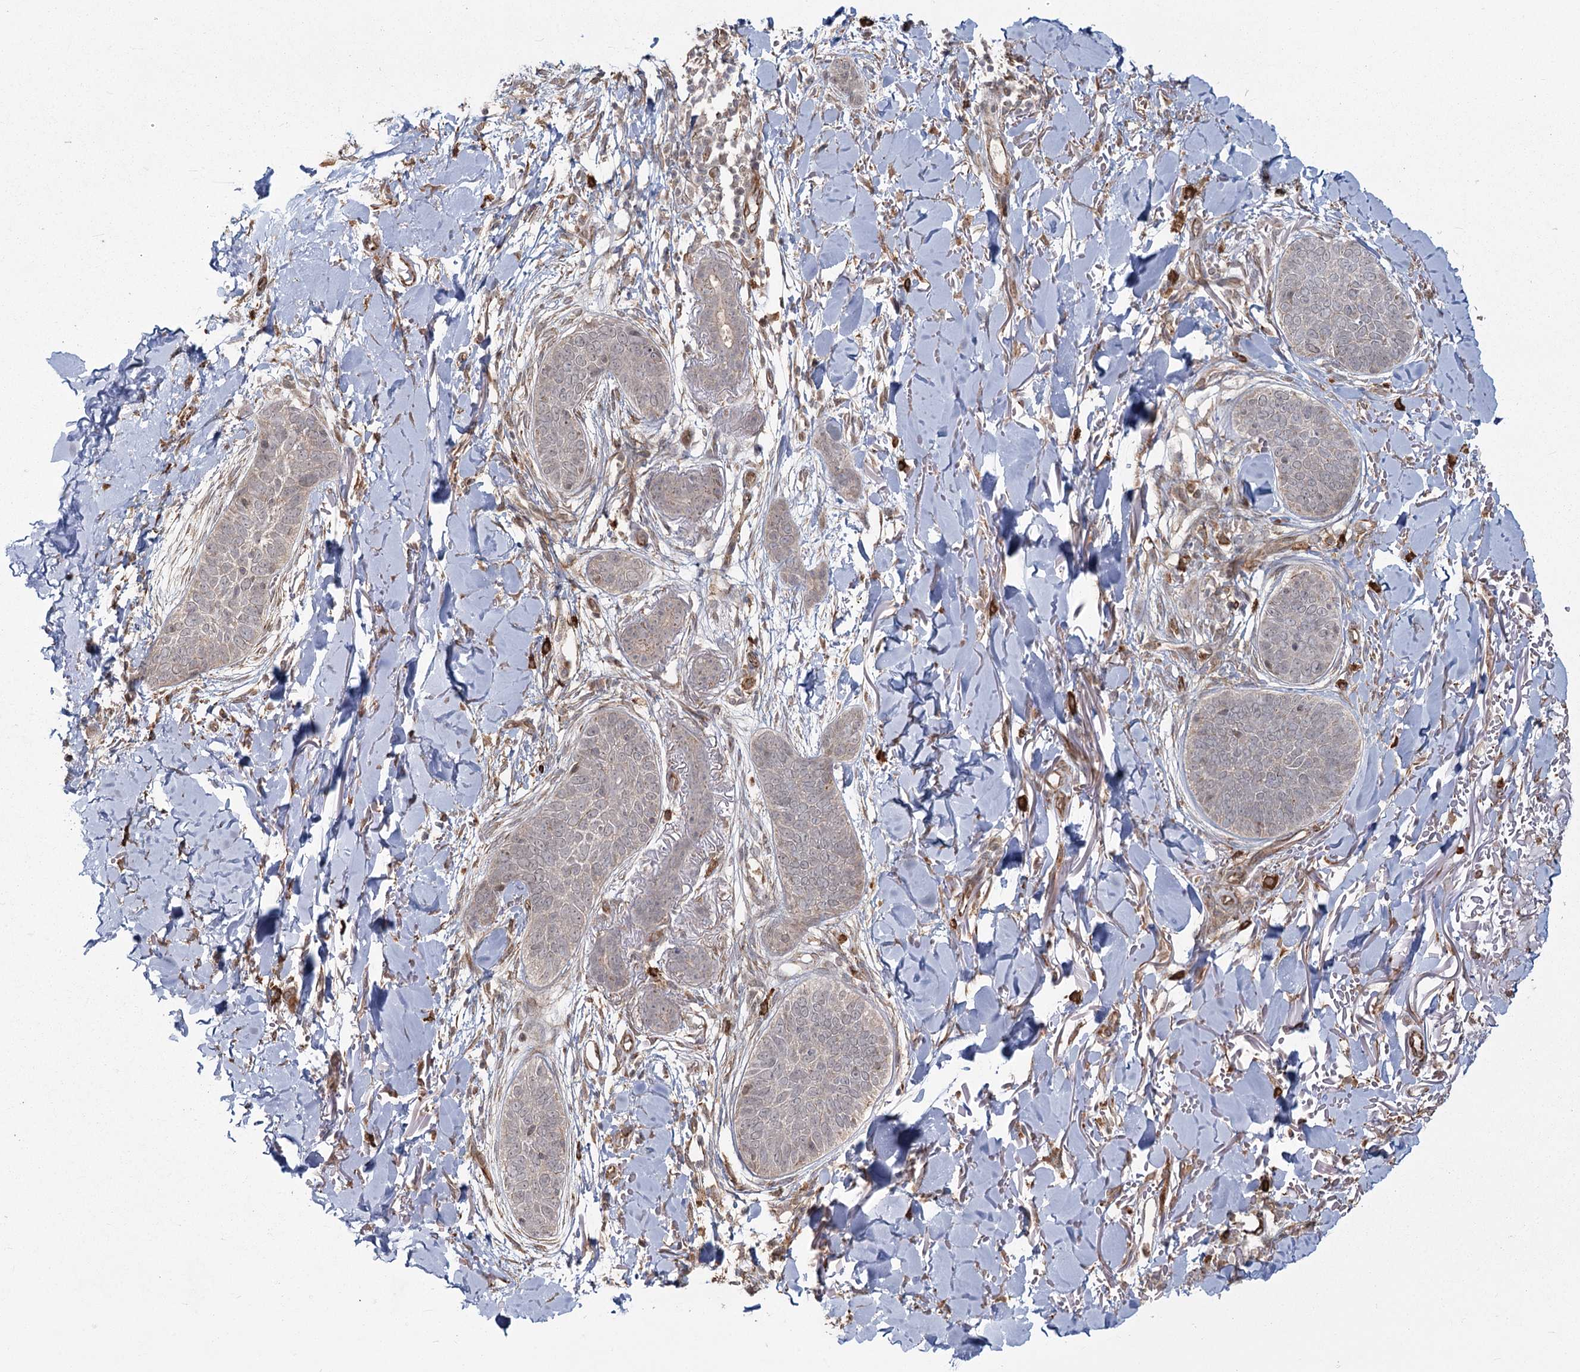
{"staining": {"intensity": "negative", "quantity": "none", "location": "none"}, "tissue": "skin cancer", "cell_type": "Tumor cells", "image_type": "cancer", "snomed": [{"axis": "morphology", "description": "Basal cell carcinoma"}, {"axis": "topography", "description": "Skin"}], "caption": "Micrograph shows no protein positivity in tumor cells of skin cancer (basal cell carcinoma) tissue.", "gene": "AP2M1", "patient": {"sex": "male", "age": 85}}